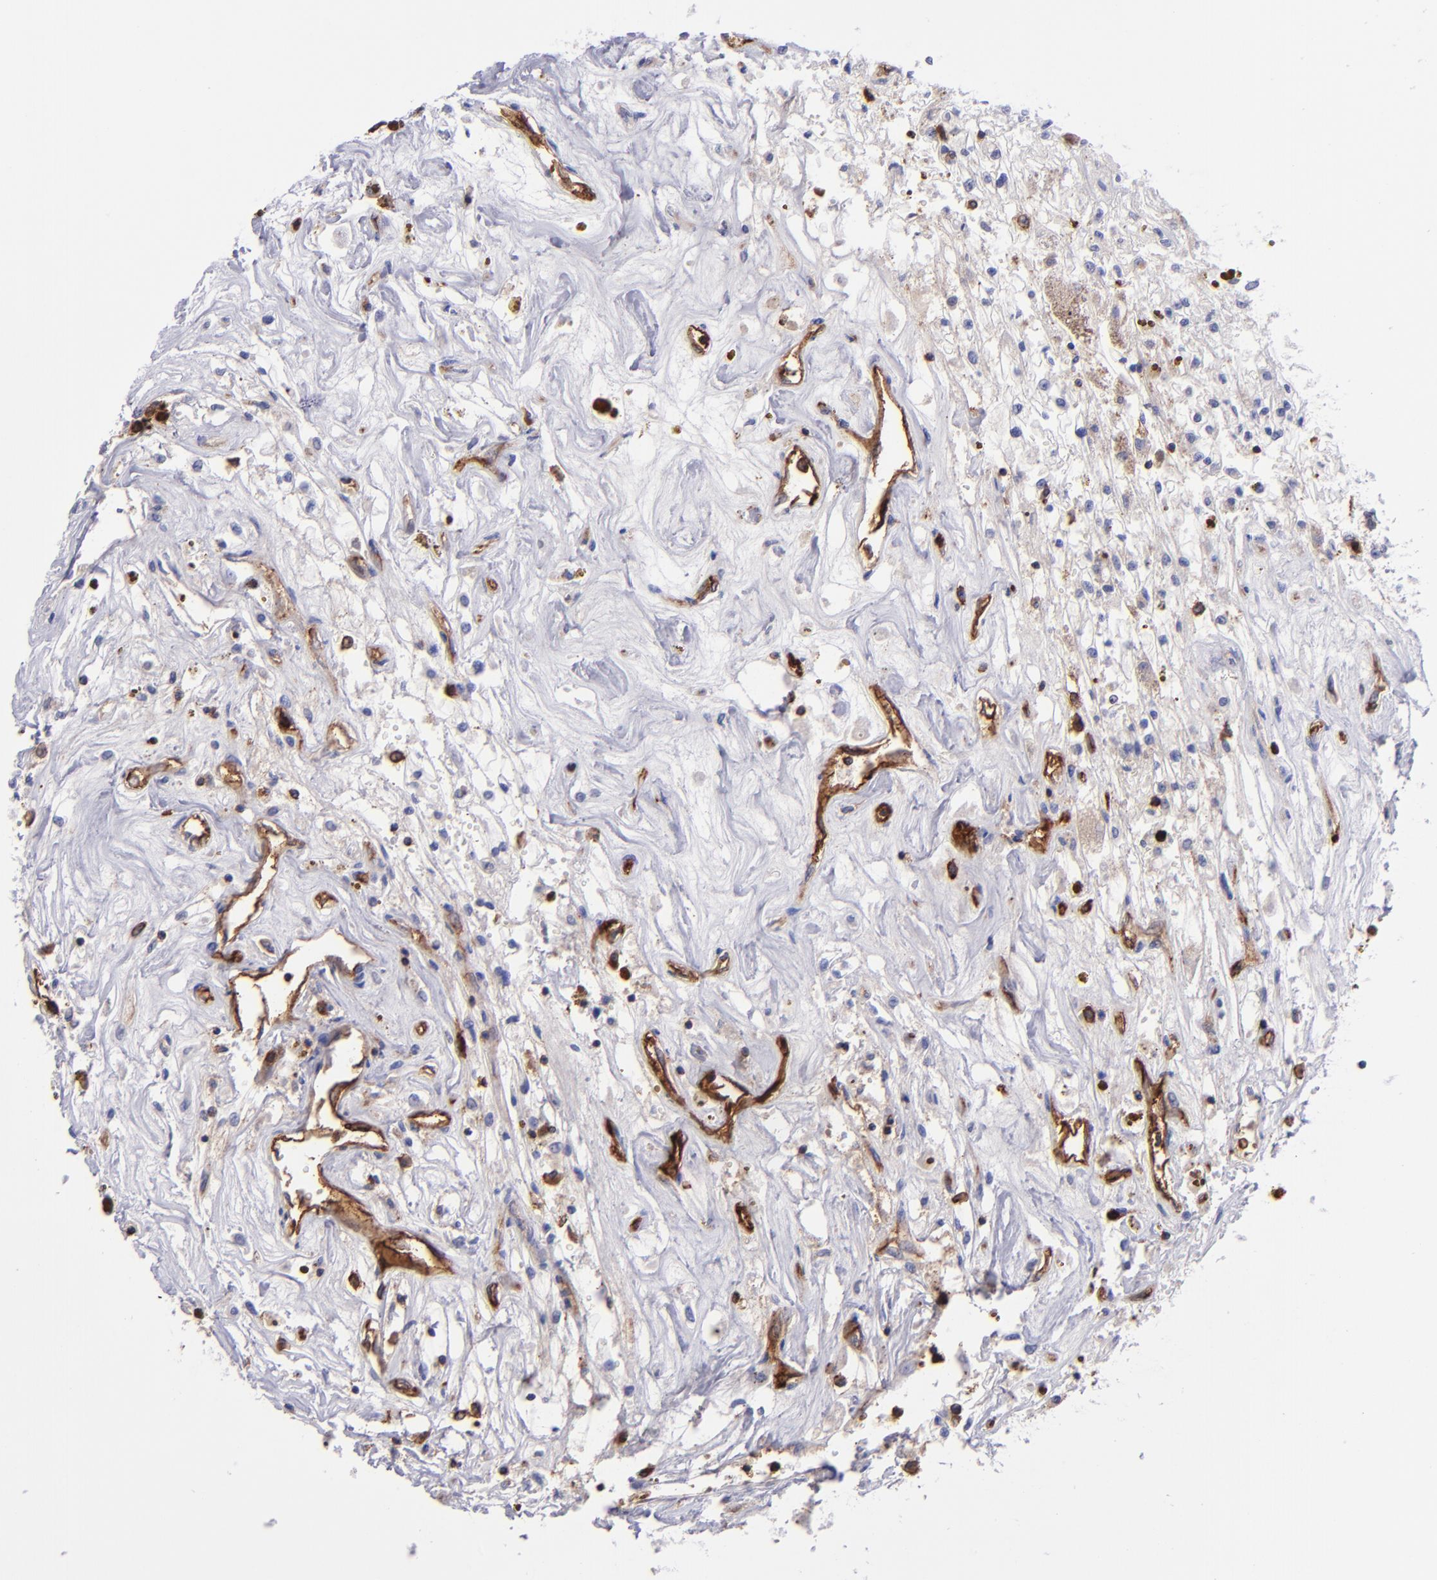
{"staining": {"intensity": "negative", "quantity": "none", "location": "none"}, "tissue": "renal cancer", "cell_type": "Tumor cells", "image_type": "cancer", "snomed": [{"axis": "morphology", "description": "Adenocarcinoma, NOS"}, {"axis": "topography", "description": "Kidney"}], "caption": "The image reveals no staining of tumor cells in renal cancer.", "gene": "ICAM3", "patient": {"sex": "male", "age": 78}}